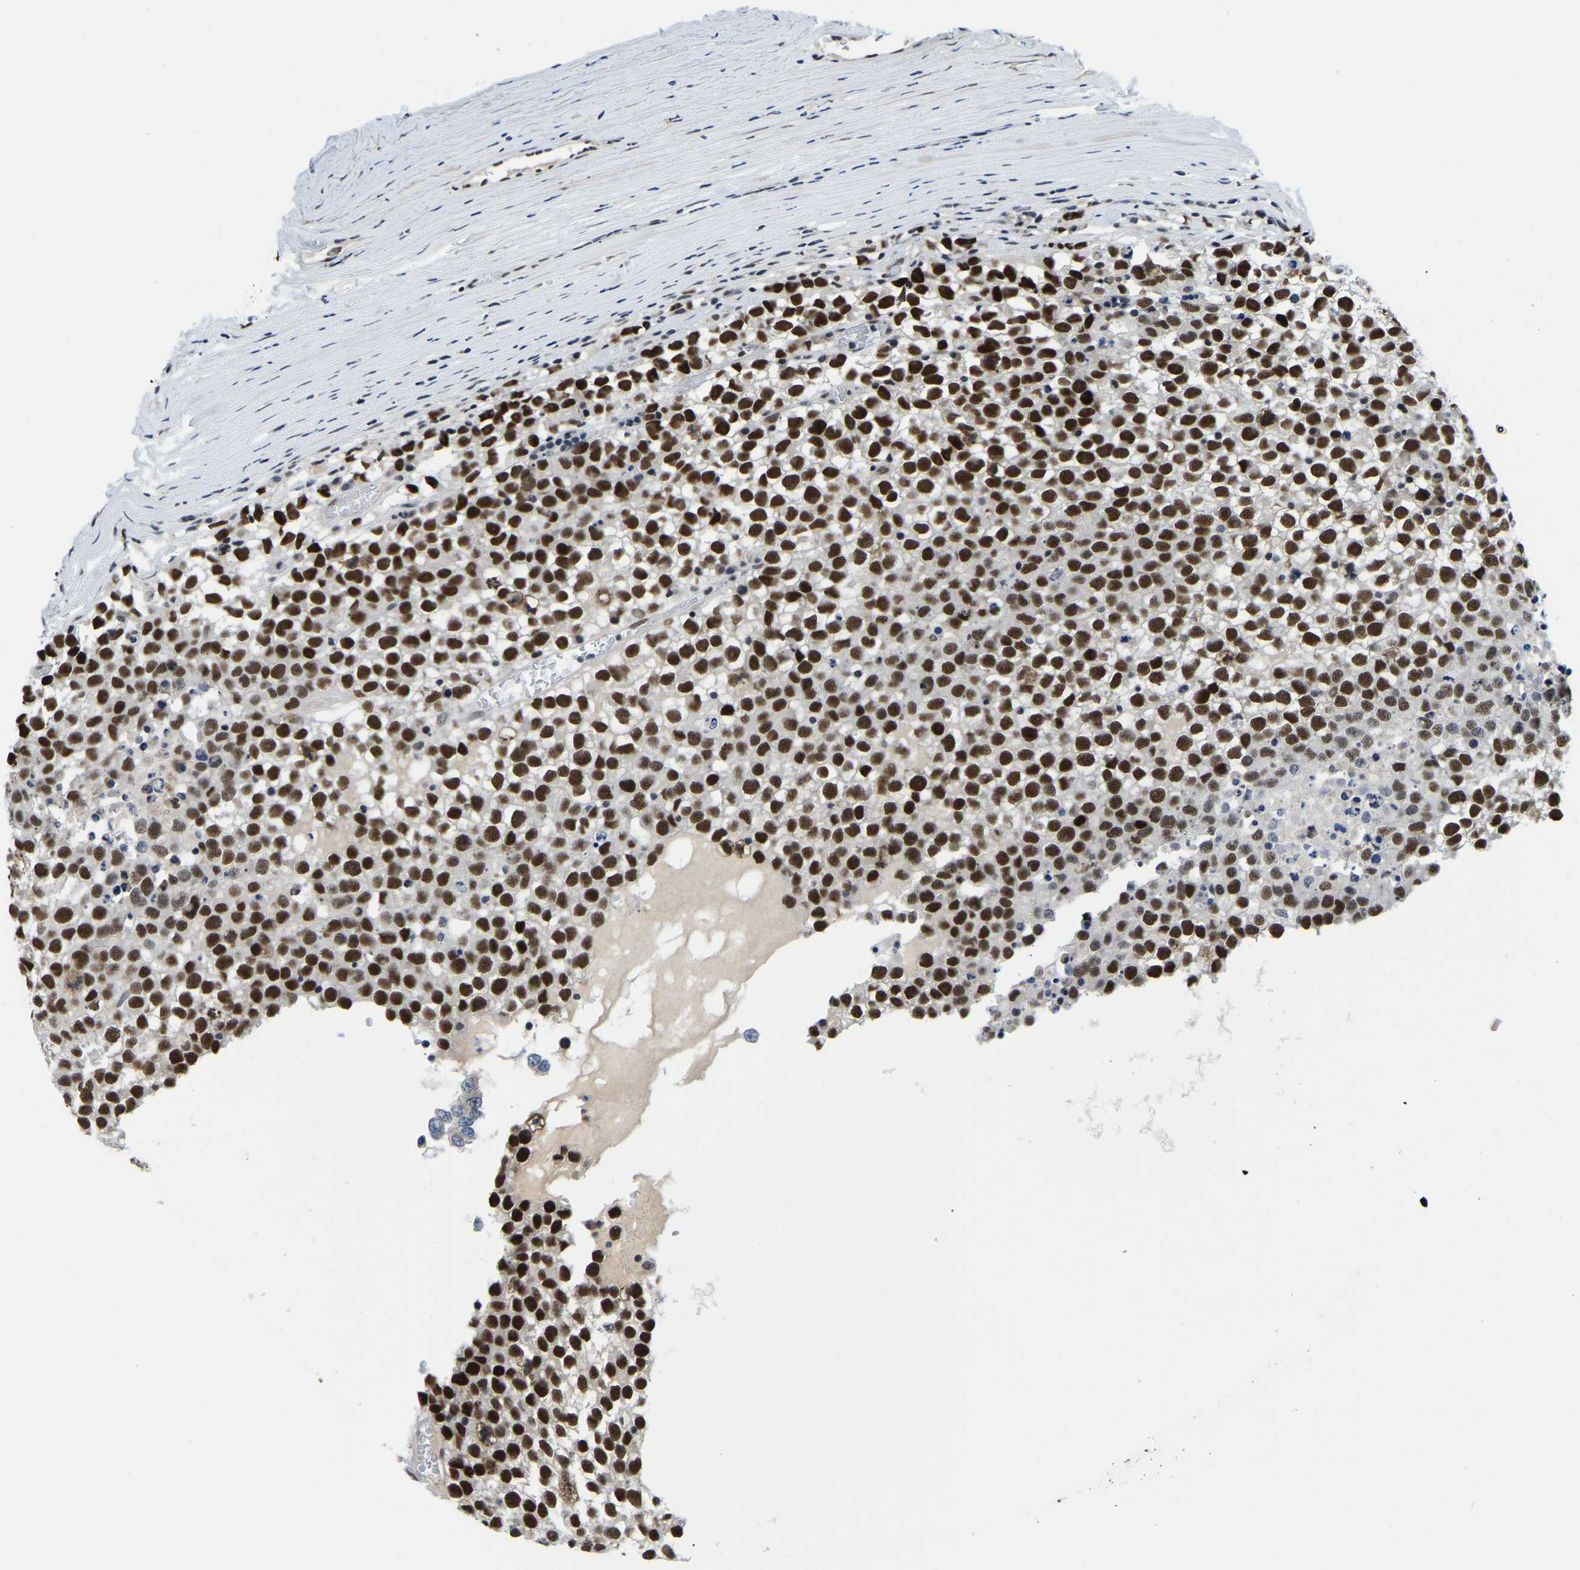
{"staining": {"intensity": "strong", "quantity": ">75%", "location": "nuclear"}, "tissue": "testis cancer", "cell_type": "Tumor cells", "image_type": "cancer", "snomed": [{"axis": "morphology", "description": "Seminoma, NOS"}, {"axis": "topography", "description": "Testis"}], "caption": "Immunohistochemical staining of human testis cancer (seminoma) exhibits high levels of strong nuclear positivity in approximately >75% of tumor cells.", "gene": "POLDIP3", "patient": {"sex": "male", "age": 65}}